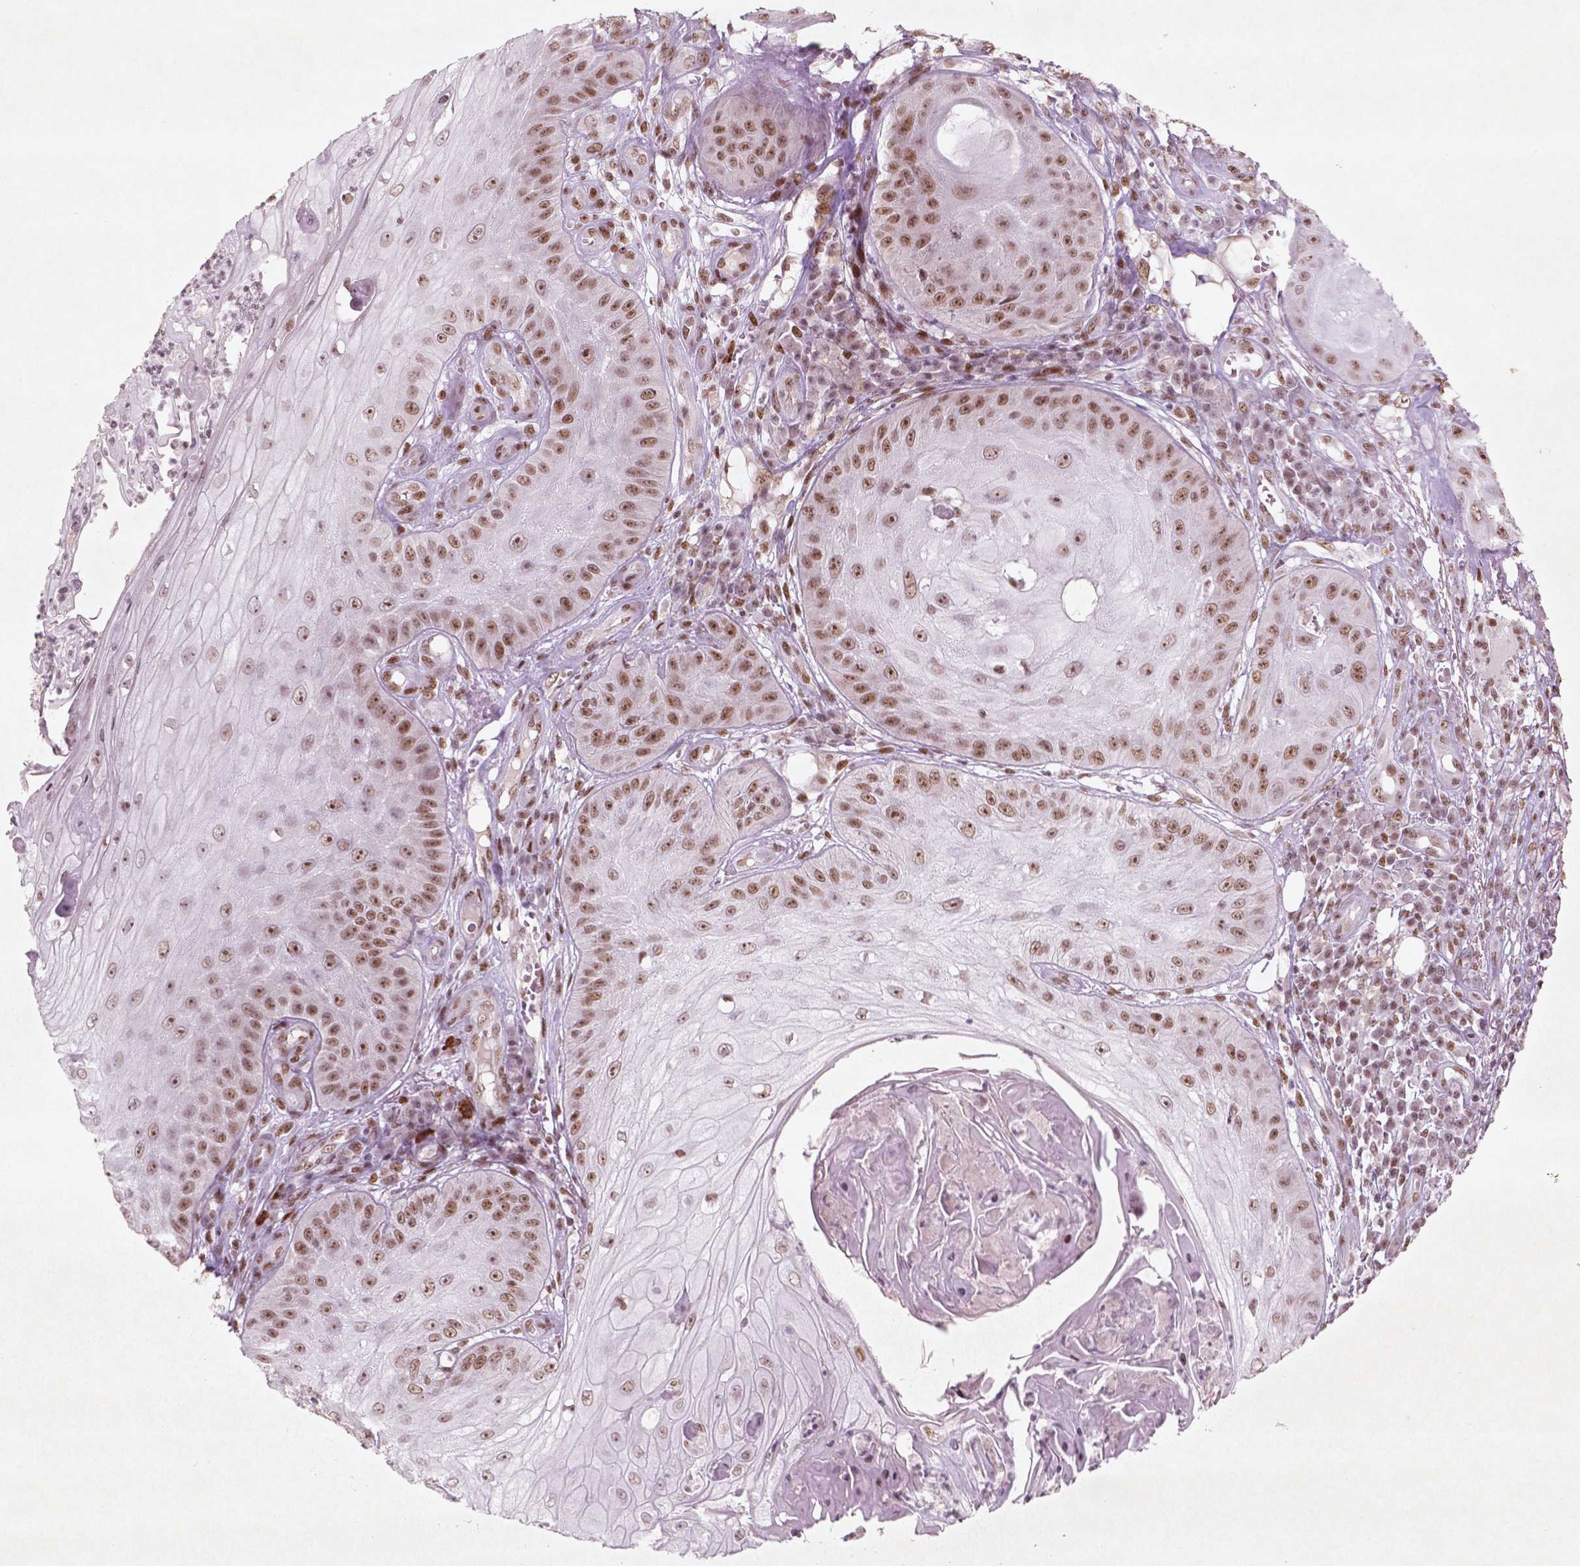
{"staining": {"intensity": "moderate", "quantity": ">75%", "location": "nuclear"}, "tissue": "skin cancer", "cell_type": "Tumor cells", "image_type": "cancer", "snomed": [{"axis": "morphology", "description": "Squamous cell carcinoma, NOS"}, {"axis": "topography", "description": "Skin"}], "caption": "The immunohistochemical stain shows moderate nuclear expression in tumor cells of skin cancer (squamous cell carcinoma) tissue. (DAB = brown stain, brightfield microscopy at high magnification).", "gene": "HMG20B", "patient": {"sex": "male", "age": 70}}